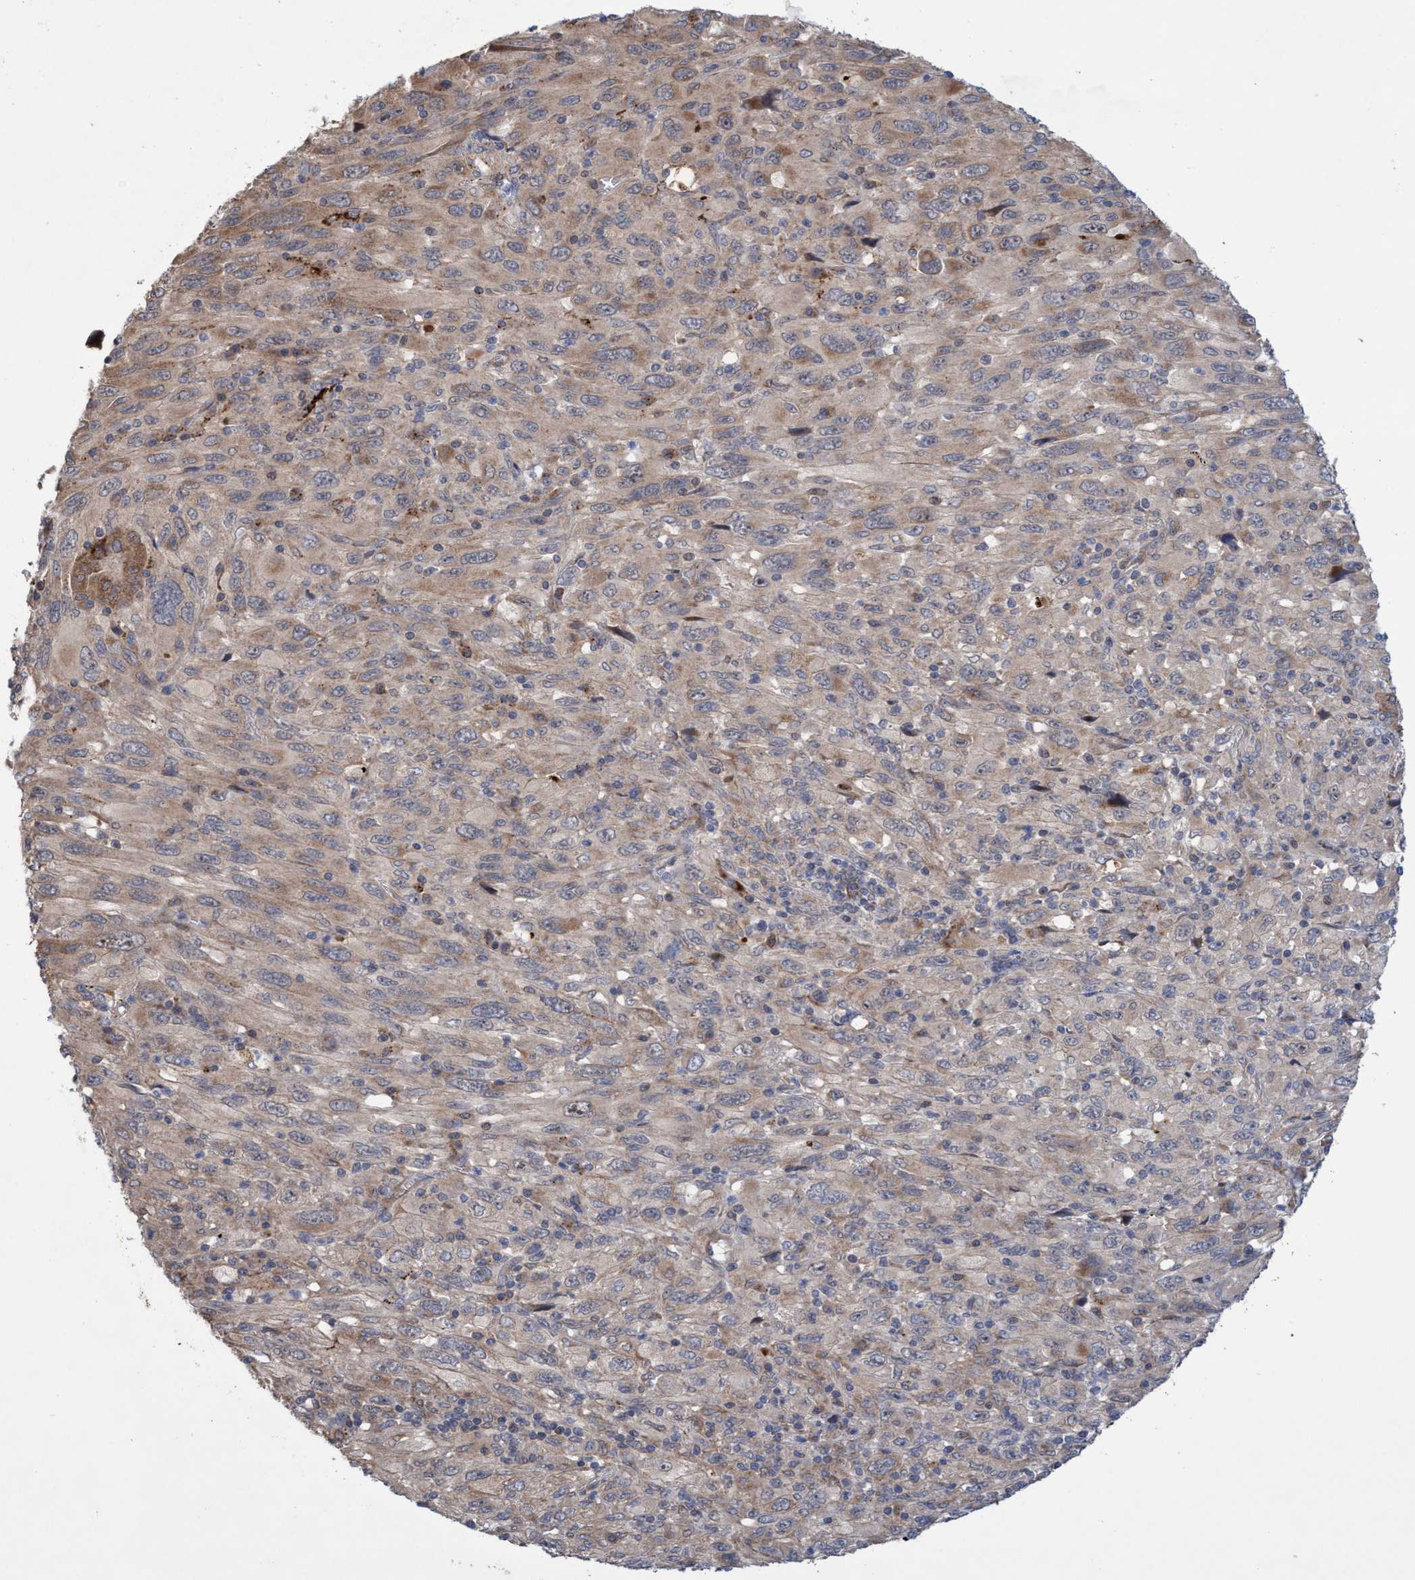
{"staining": {"intensity": "moderate", "quantity": "25%-75%", "location": "cytoplasmic/membranous"}, "tissue": "melanoma", "cell_type": "Tumor cells", "image_type": "cancer", "snomed": [{"axis": "morphology", "description": "Malignant melanoma, Metastatic site"}, {"axis": "topography", "description": "Skin"}], "caption": "Moderate cytoplasmic/membranous staining is appreciated in about 25%-75% of tumor cells in melanoma. The protein of interest is stained brown, and the nuclei are stained in blue (DAB IHC with brightfield microscopy, high magnification).", "gene": "P2RY14", "patient": {"sex": "female", "age": 56}}